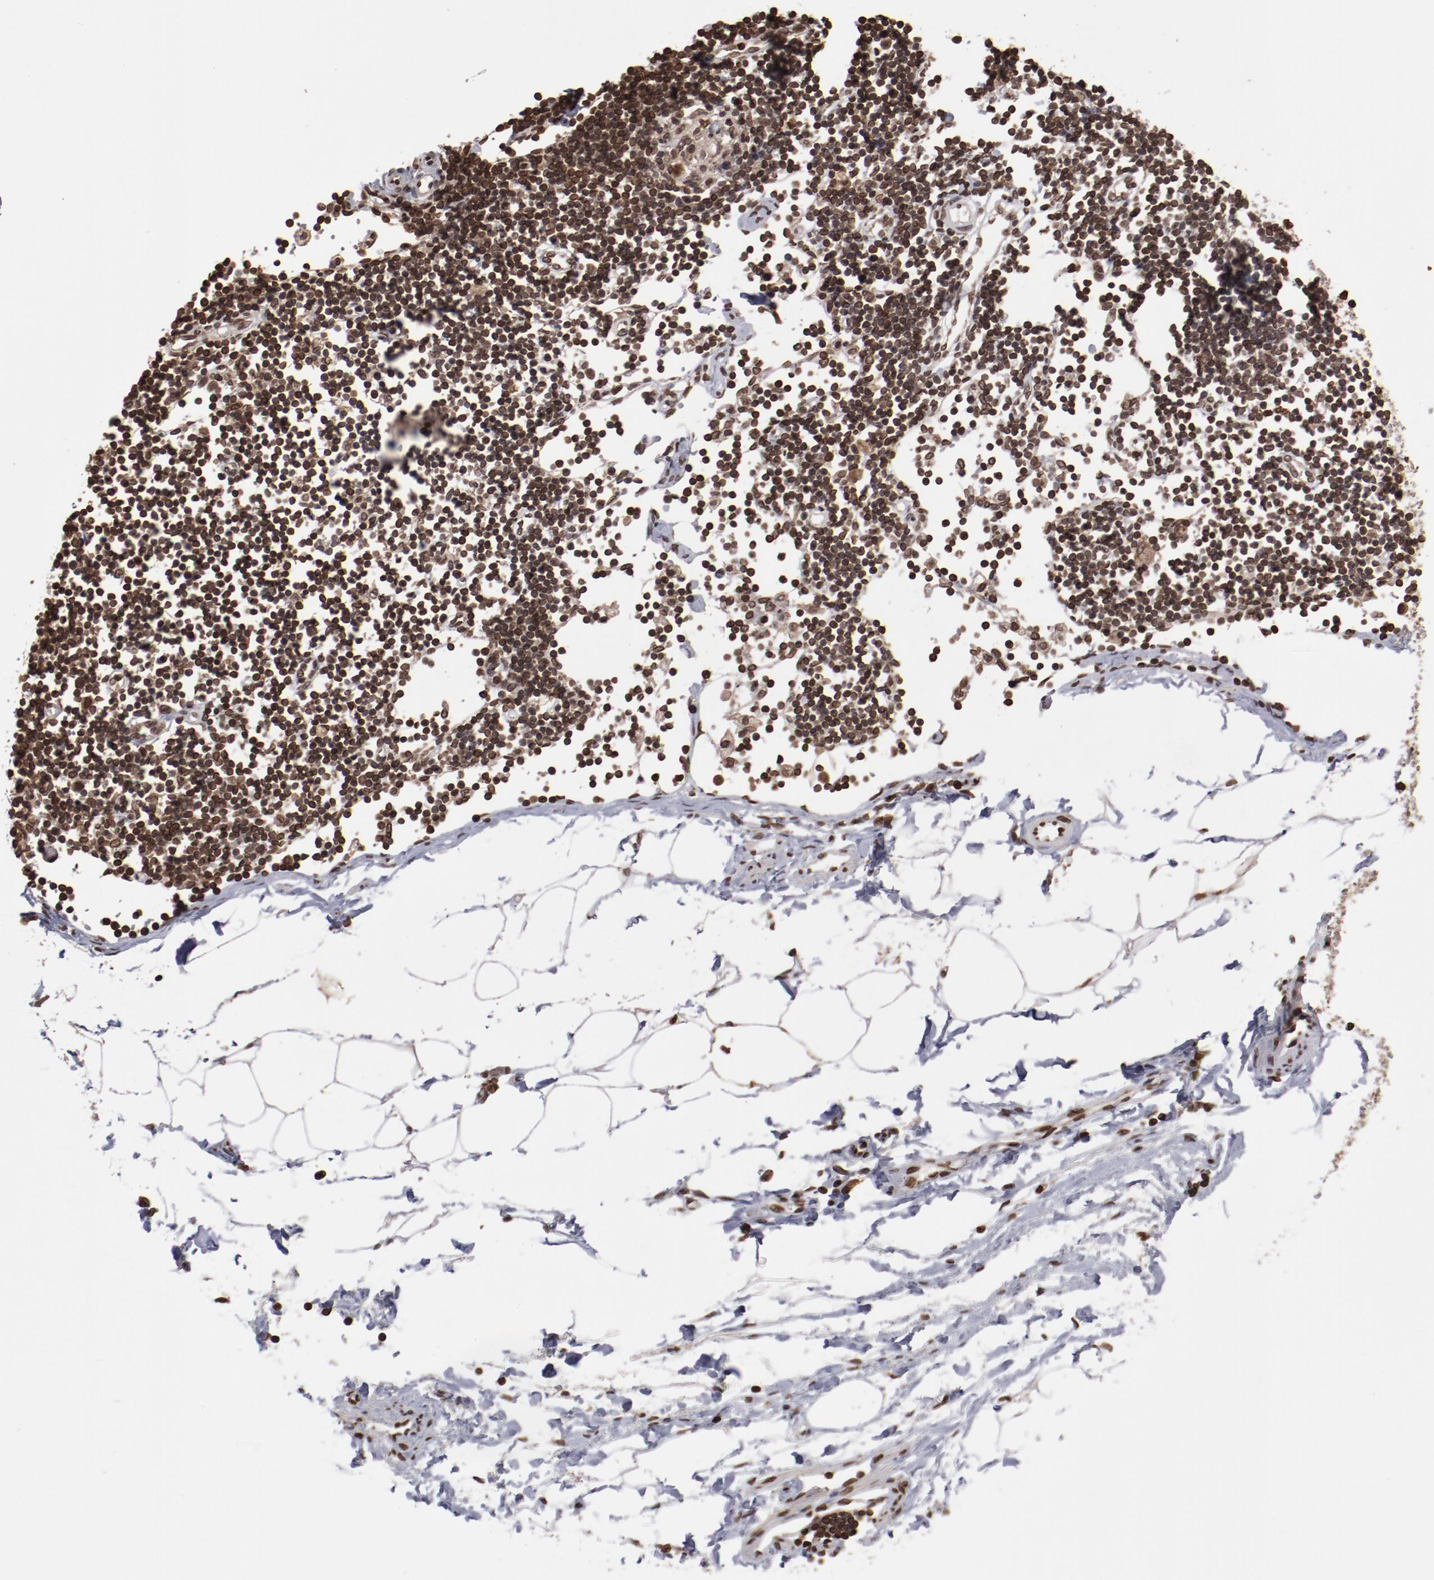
{"staining": {"intensity": "moderate", "quantity": ">75%", "location": "nuclear"}, "tissue": "adipose tissue", "cell_type": "Adipocytes", "image_type": "normal", "snomed": [{"axis": "morphology", "description": "Normal tissue, NOS"}, {"axis": "morphology", "description": "Adenocarcinoma, NOS"}, {"axis": "topography", "description": "Colon"}, {"axis": "topography", "description": "Peripheral nerve tissue"}], "caption": "This is an image of immunohistochemistry staining of unremarkable adipose tissue, which shows moderate staining in the nuclear of adipocytes.", "gene": "AKT1", "patient": {"sex": "male", "age": 14}}